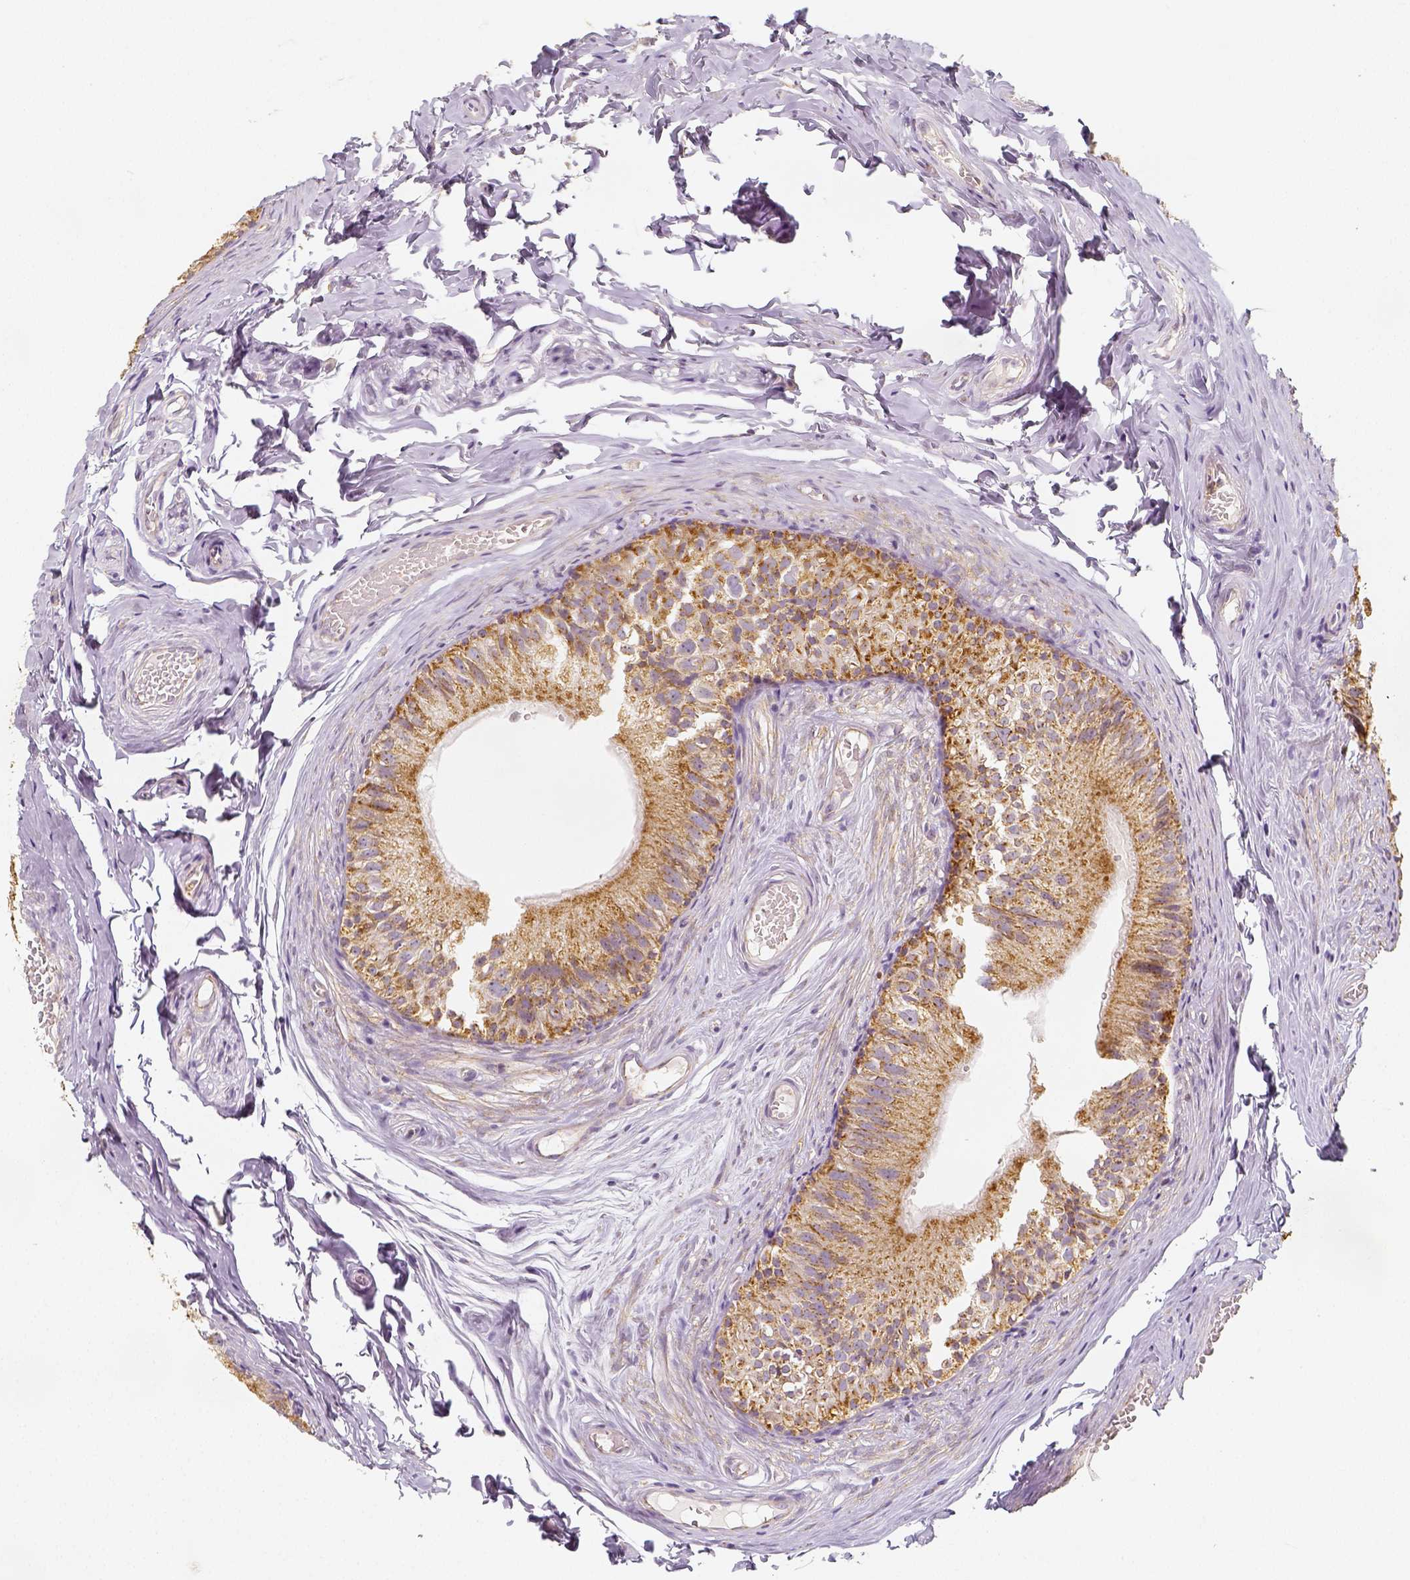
{"staining": {"intensity": "moderate", "quantity": ">75%", "location": "cytoplasmic/membranous"}, "tissue": "epididymis", "cell_type": "Glandular cells", "image_type": "normal", "snomed": [{"axis": "morphology", "description": "Normal tissue, NOS"}, {"axis": "topography", "description": "Epididymis"}], "caption": "Immunohistochemical staining of unremarkable epididymis shows medium levels of moderate cytoplasmic/membranous expression in about >75% of glandular cells.", "gene": "PGAM5", "patient": {"sex": "male", "age": 45}}